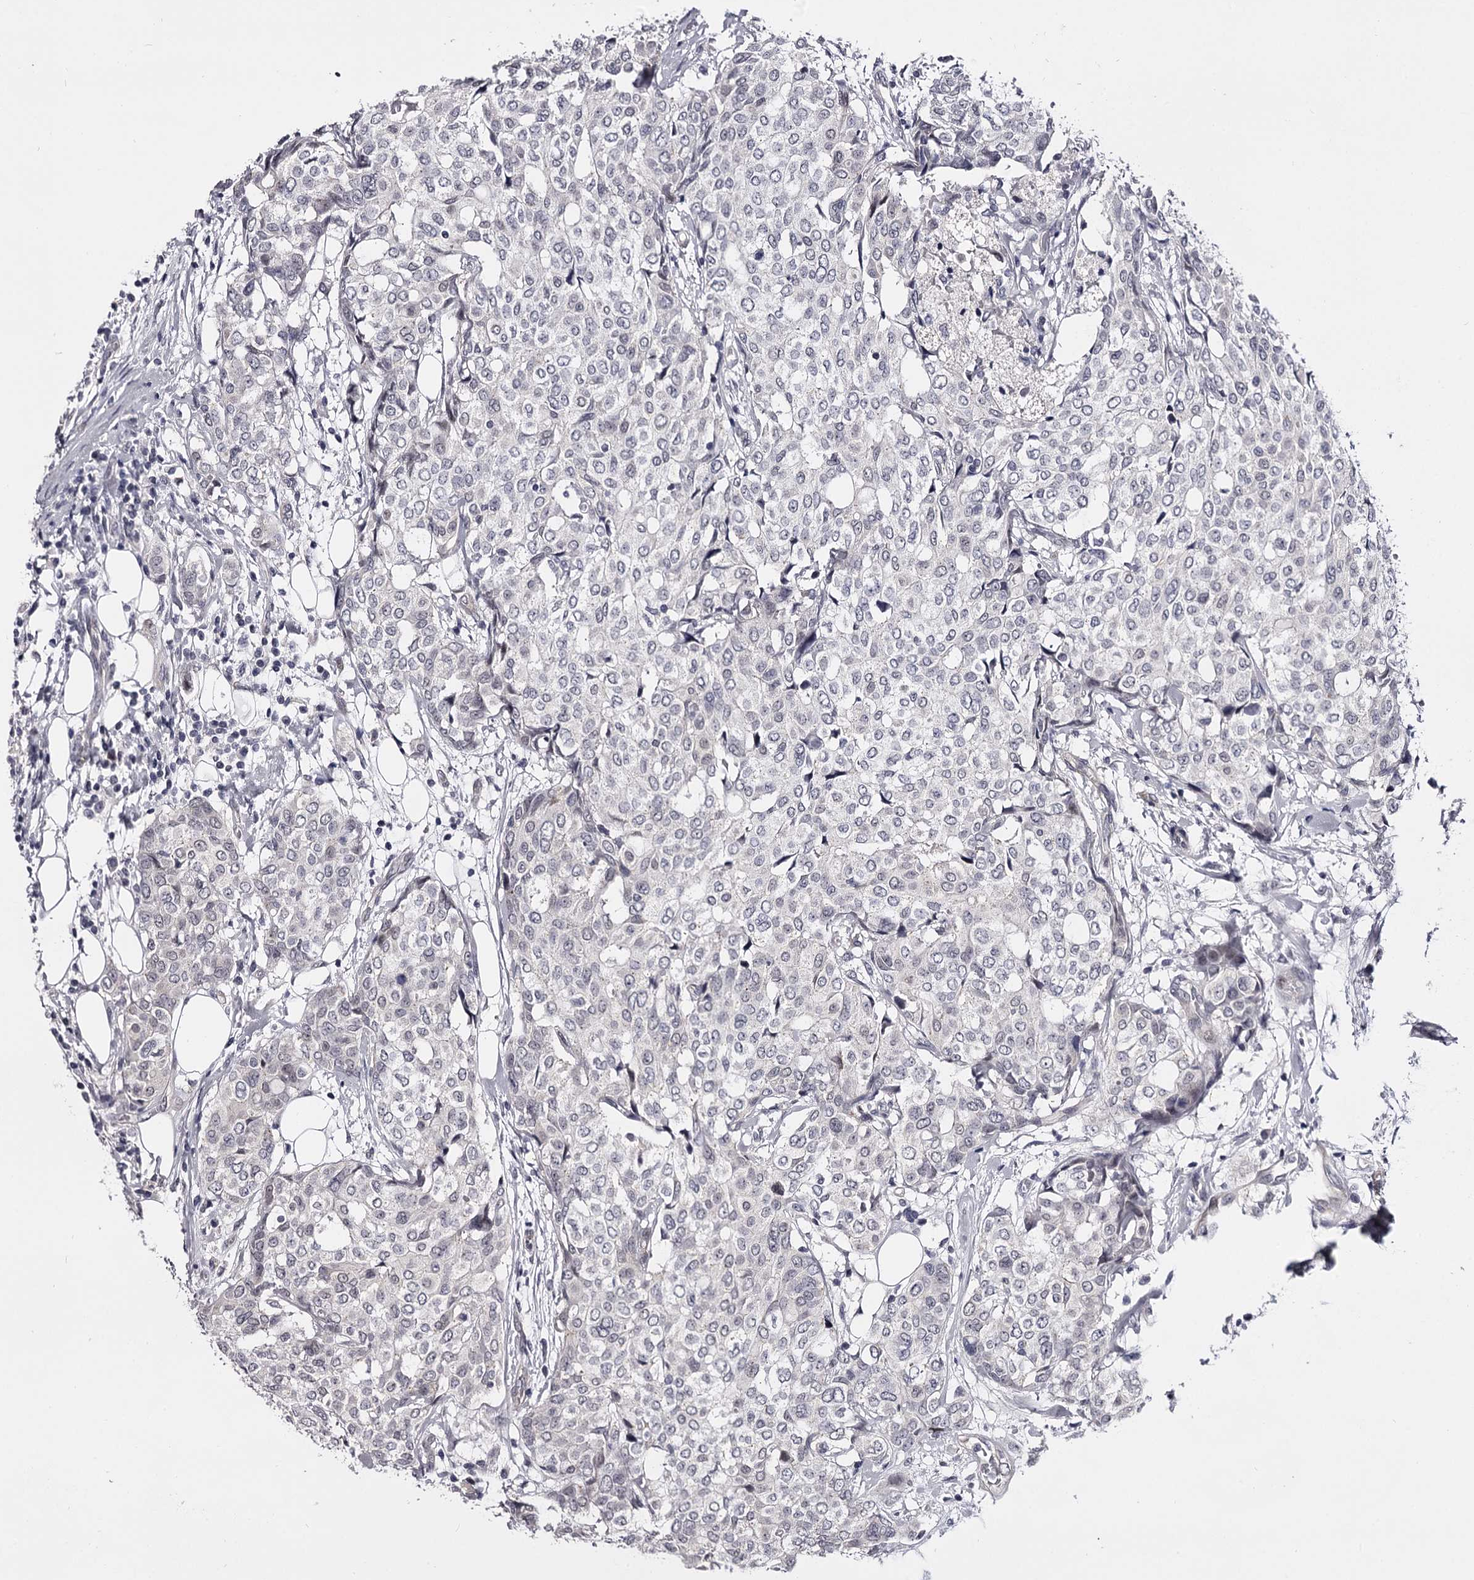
{"staining": {"intensity": "negative", "quantity": "none", "location": "none"}, "tissue": "breast cancer", "cell_type": "Tumor cells", "image_type": "cancer", "snomed": [{"axis": "morphology", "description": "Lobular carcinoma"}, {"axis": "topography", "description": "Breast"}], "caption": "Immunohistochemistry histopathology image of neoplastic tissue: human breast cancer (lobular carcinoma) stained with DAB (3,3'-diaminobenzidine) demonstrates no significant protein staining in tumor cells.", "gene": "OVOL2", "patient": {"sex": "female", "age": 51}}